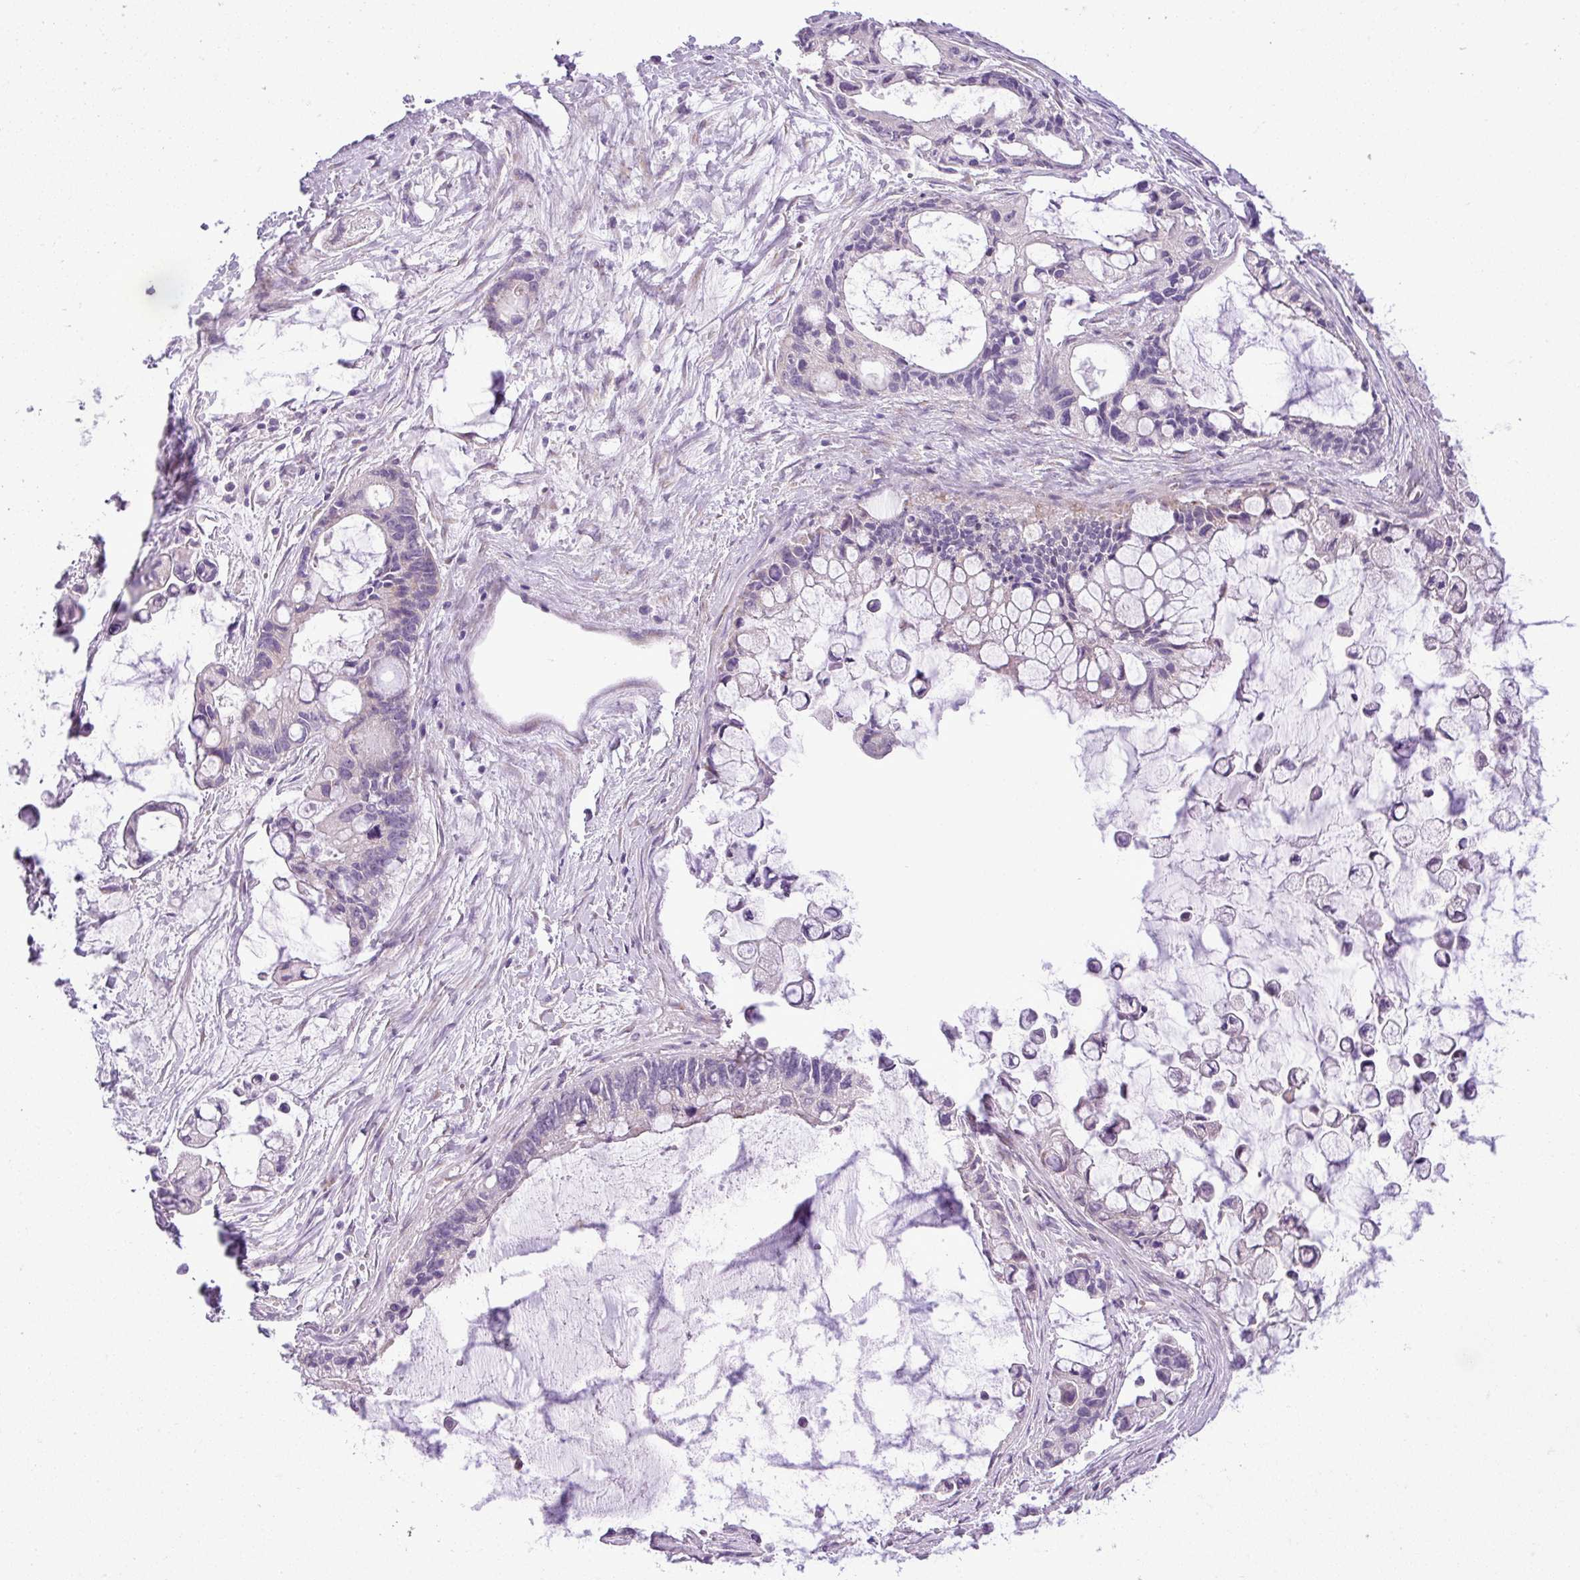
{"staining": {"intensity": "negative", "quantity": "none", "location": "none"}, "tissue": "ovarian cancer", "cell_type": "Tumor cells", "image_type": "cancer", "snomed": [{"axis": "morphology", "description": "Cystadenocarcinoma, mucinous, NOS"}, {"axis": "topography", "description": "Ovary"}], "caption": "Tumor cells are negative for protein expression in human mucinous cystadenocarcinoma (ovarian).", "gene": "MOCS3", "patient": {"sex": "female", "age": 63}}